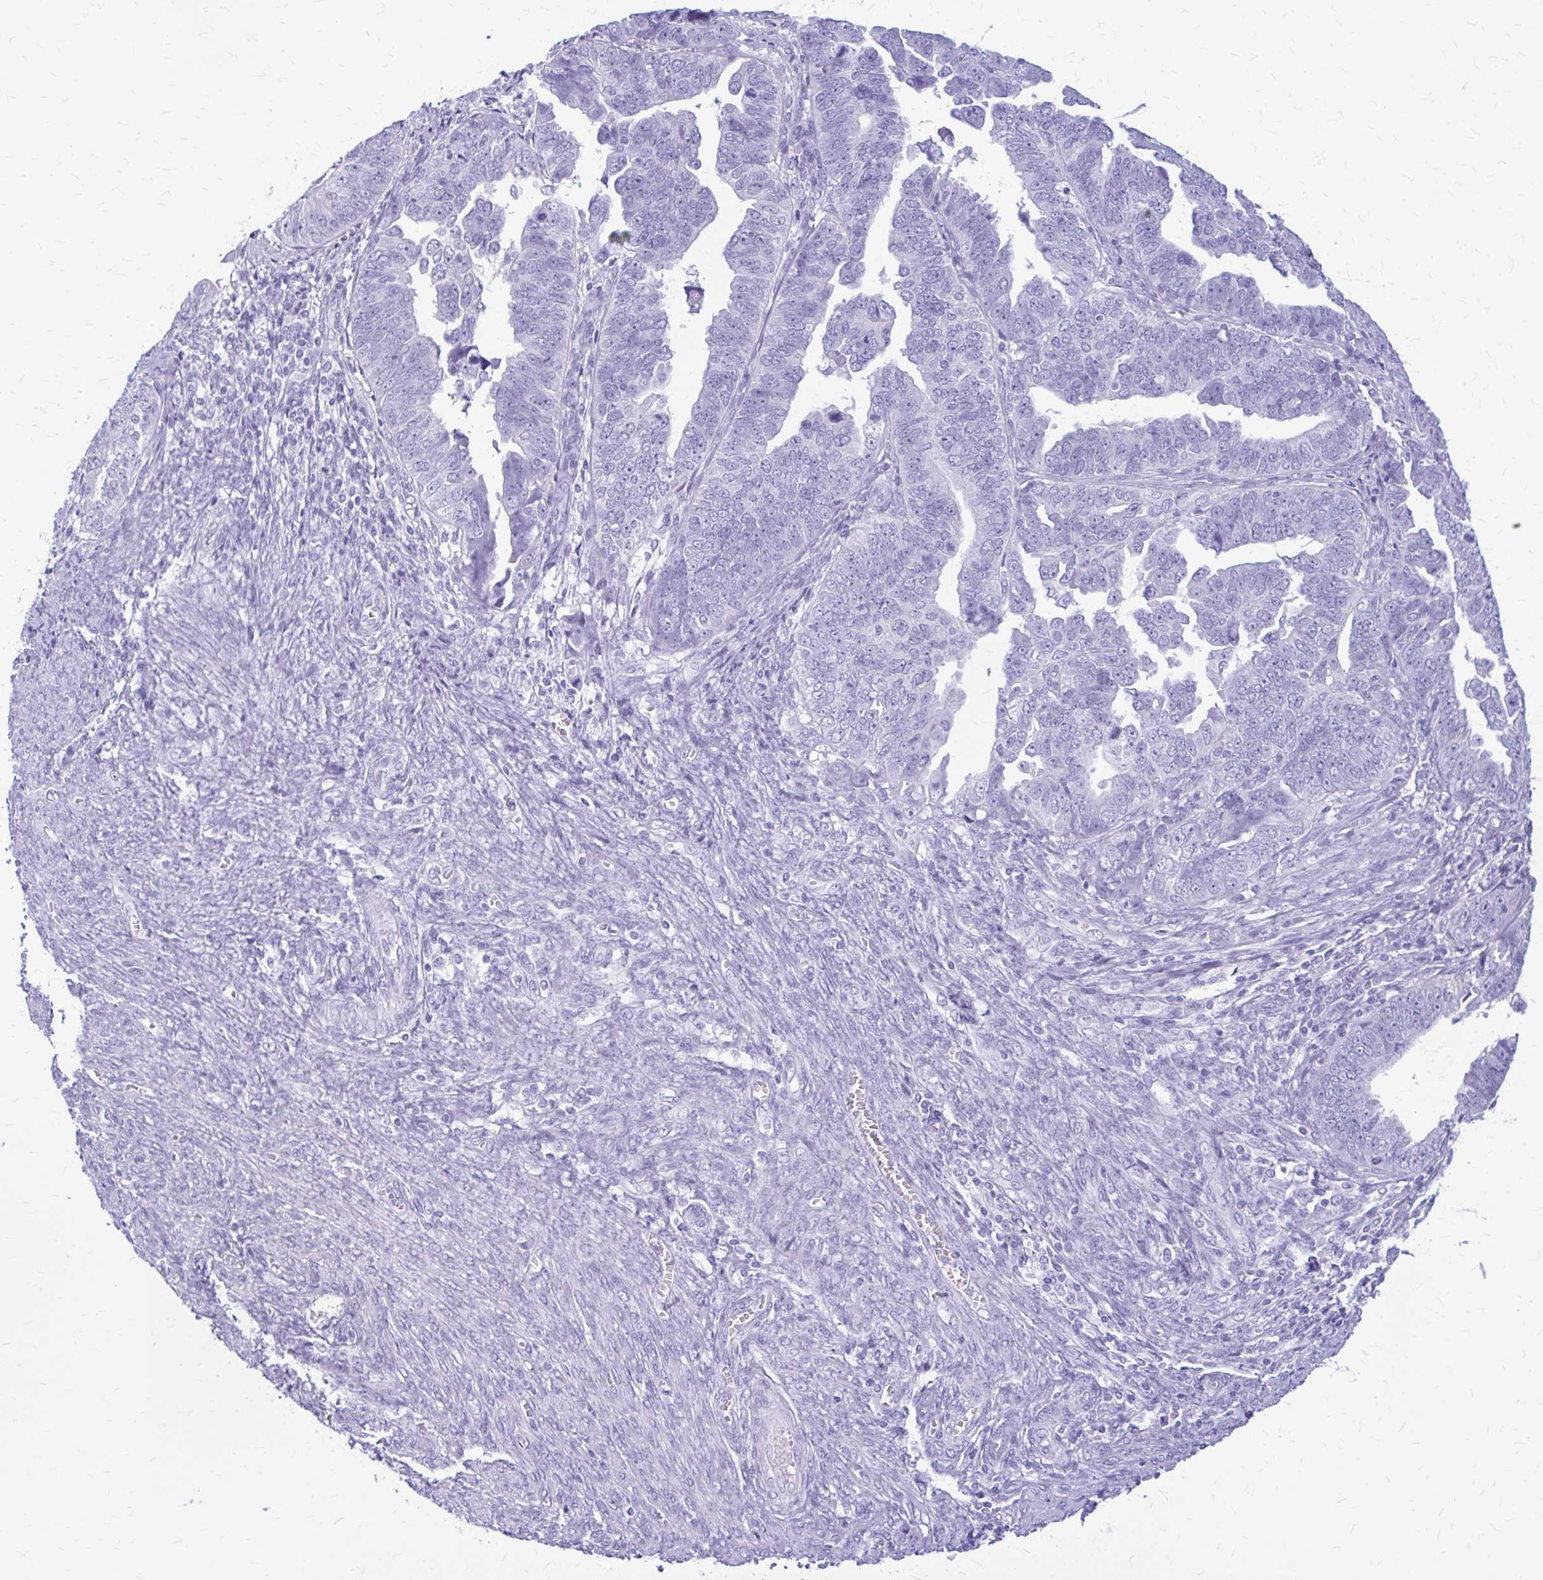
{"staining": {"intensity": "negative", "quantity": "none", "location": "none"}, "tissue": "endometrial cancer", "cell_type": "Tumor cells", "image_type": "cancer", "snomed": [{"axis": "morphology", "description": "Adenocarcinoma, NOS"}, {"axis": "topography", "description": "Endometrium"}], "caption": "DAB immunohistochemical staining of human adenocarcinoma (endometrial) exhibits no significant expression in tumor cells.", "gene": "KLHDC7A", "patient": {"sex": "female", "age": 75}}